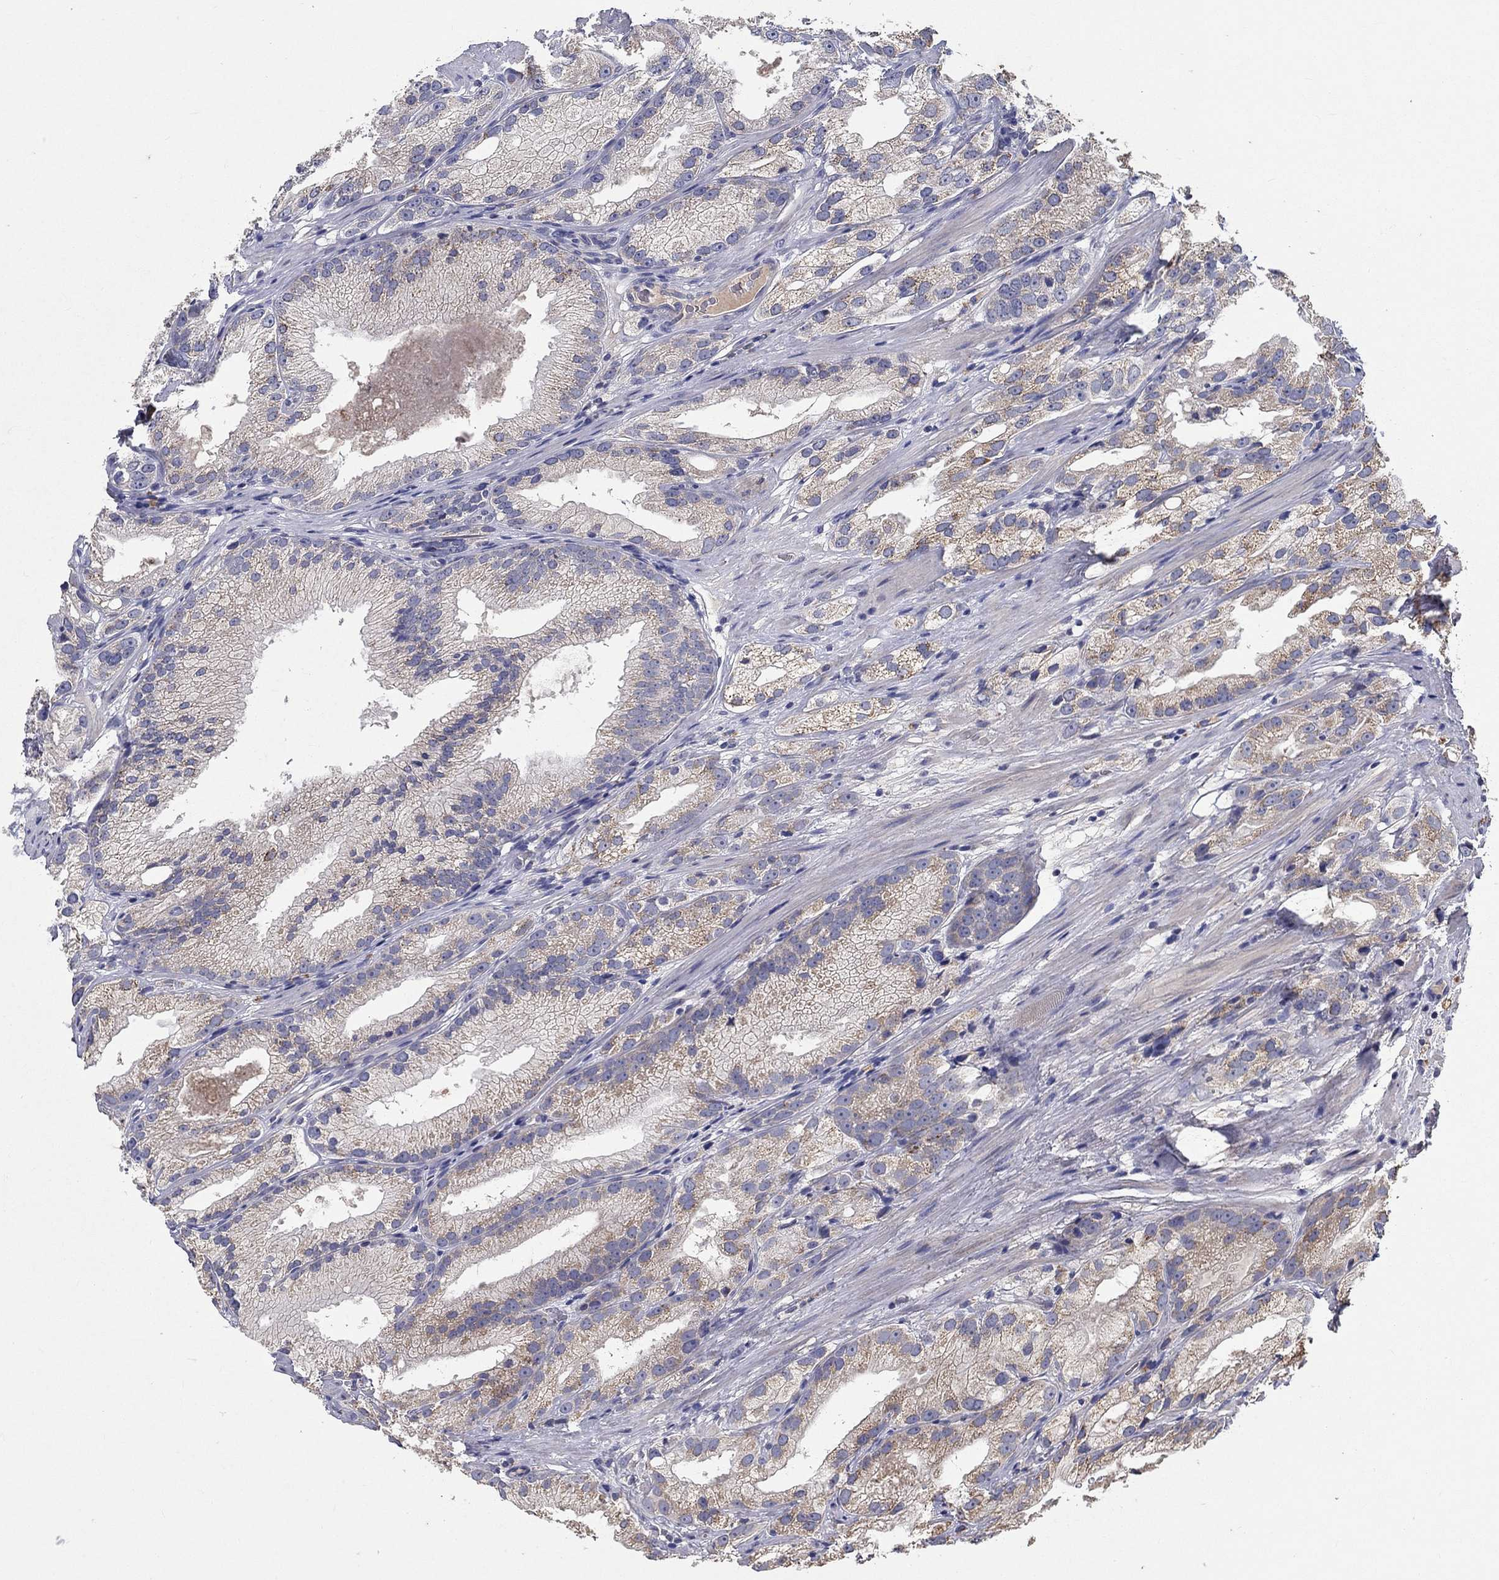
{"staining": {"intensity": "weak", "quantity": "<25%", "location": "cytoplasmic/membranous"}, "tissue": "prostate cancer", "cell_type": "Tumor cells", "image_type": "cancer", "snomed": [{"axis": "morphology", "description": "Adenocarcinoma, High grade"}, {"axis": "topography", "description": "Prostate and seminal vesicle, NOS"}], "caption": "Tumor cells show no significant protein staining in prostate cancer.", "gene": "PROZ", "patient": {"sex": "male", "age": 62}}